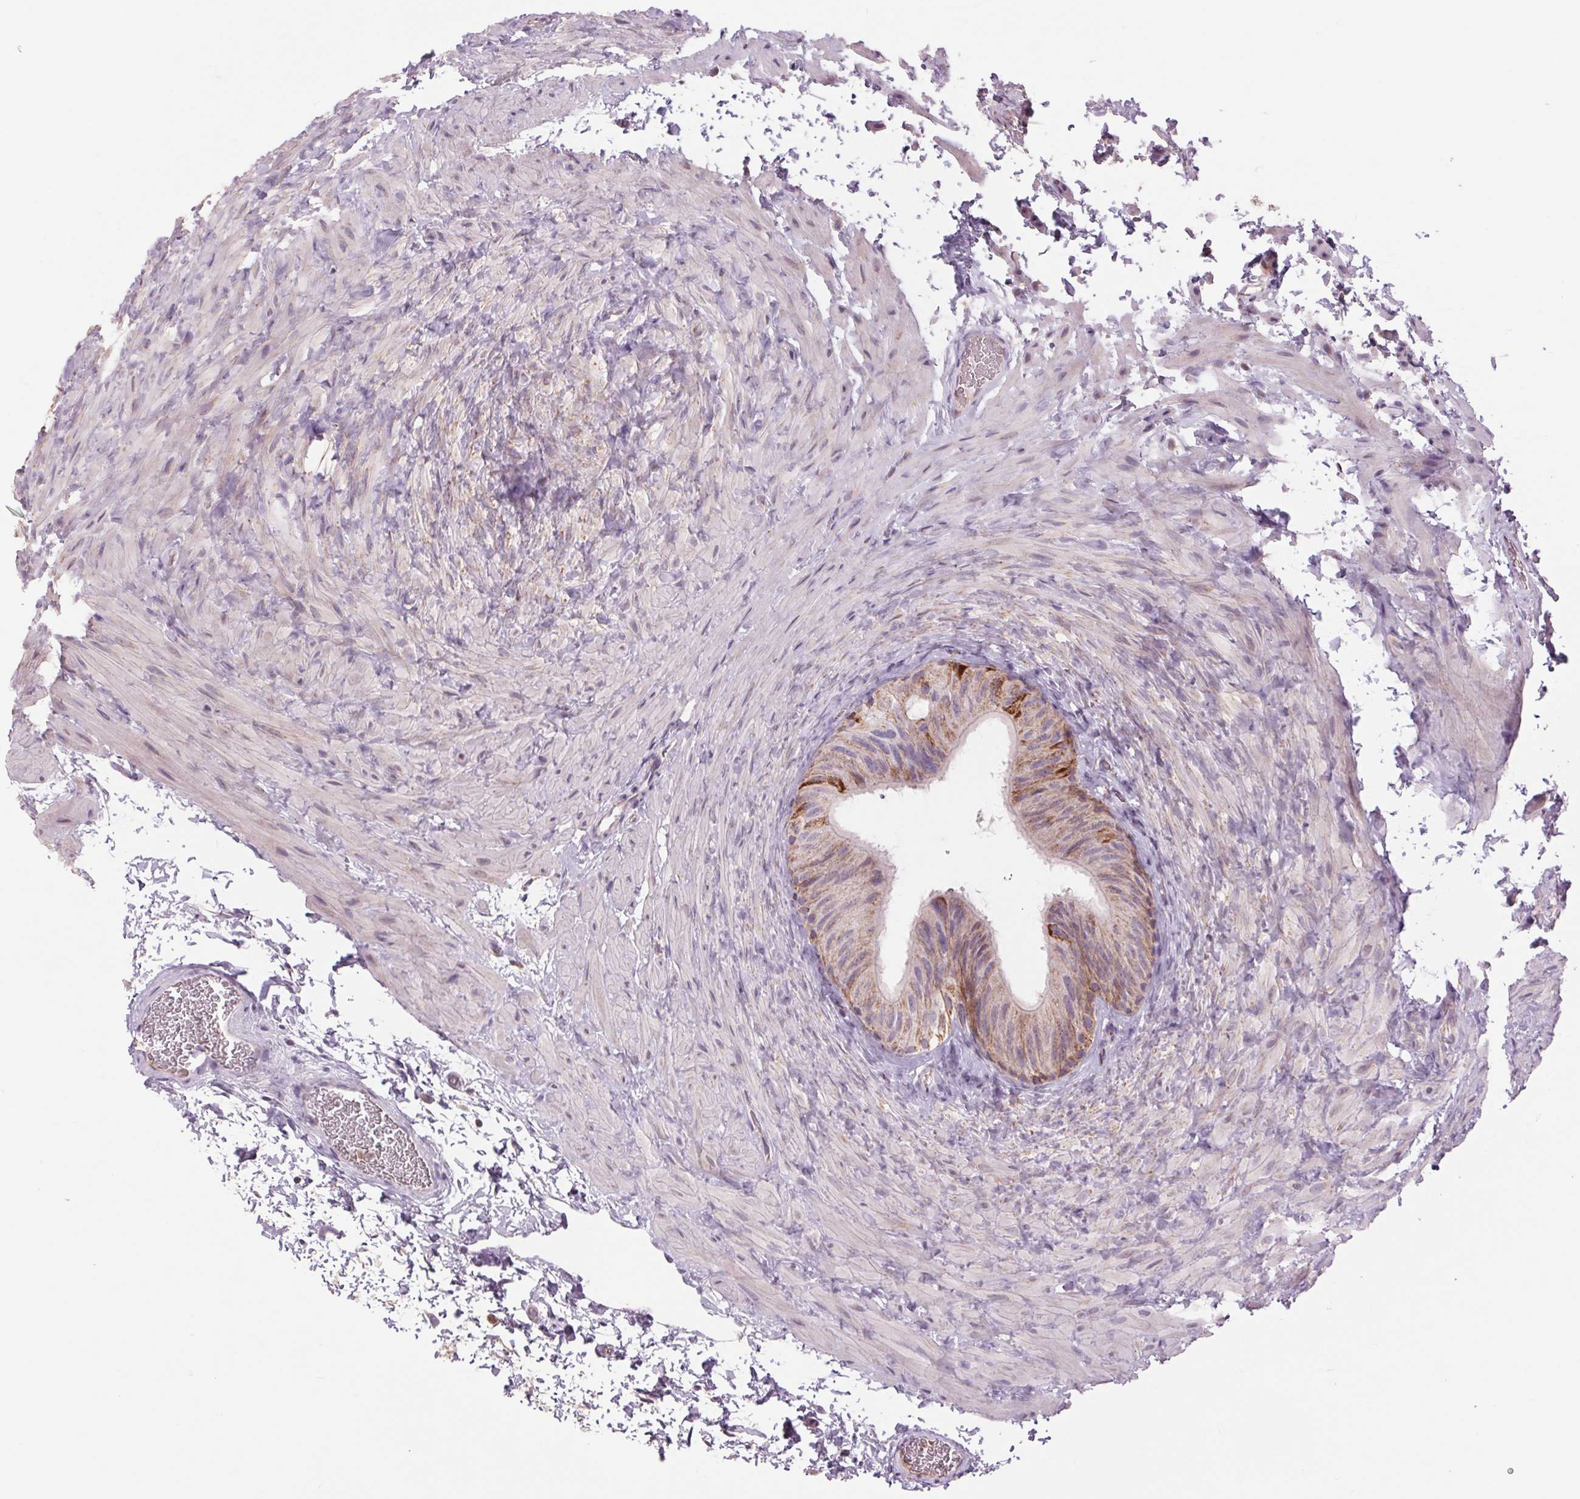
{"staining": {"intensity": "strong", "quantity": "<25%", "location": "cytoplasmic/membranous"}, "tissue": "epididymis", "cell_type": "Glandular cells", "image_type": "normal", "snomed": [{"axis": "morphology", "description": "Normal tissue, NOS"}, {"axis": "topography", "description": "Epididymis, spermatic cord, NOS"}, {"axis": "topography", "description": "Epididymis"}], "caption": "This is a histology image of IHC staining of benign epididymis, which shows strong staining in the cytoplasmic/membranous of glandular cells.", "gene": "COX6A1", "patient": {"sex": "male", "age": 31}}